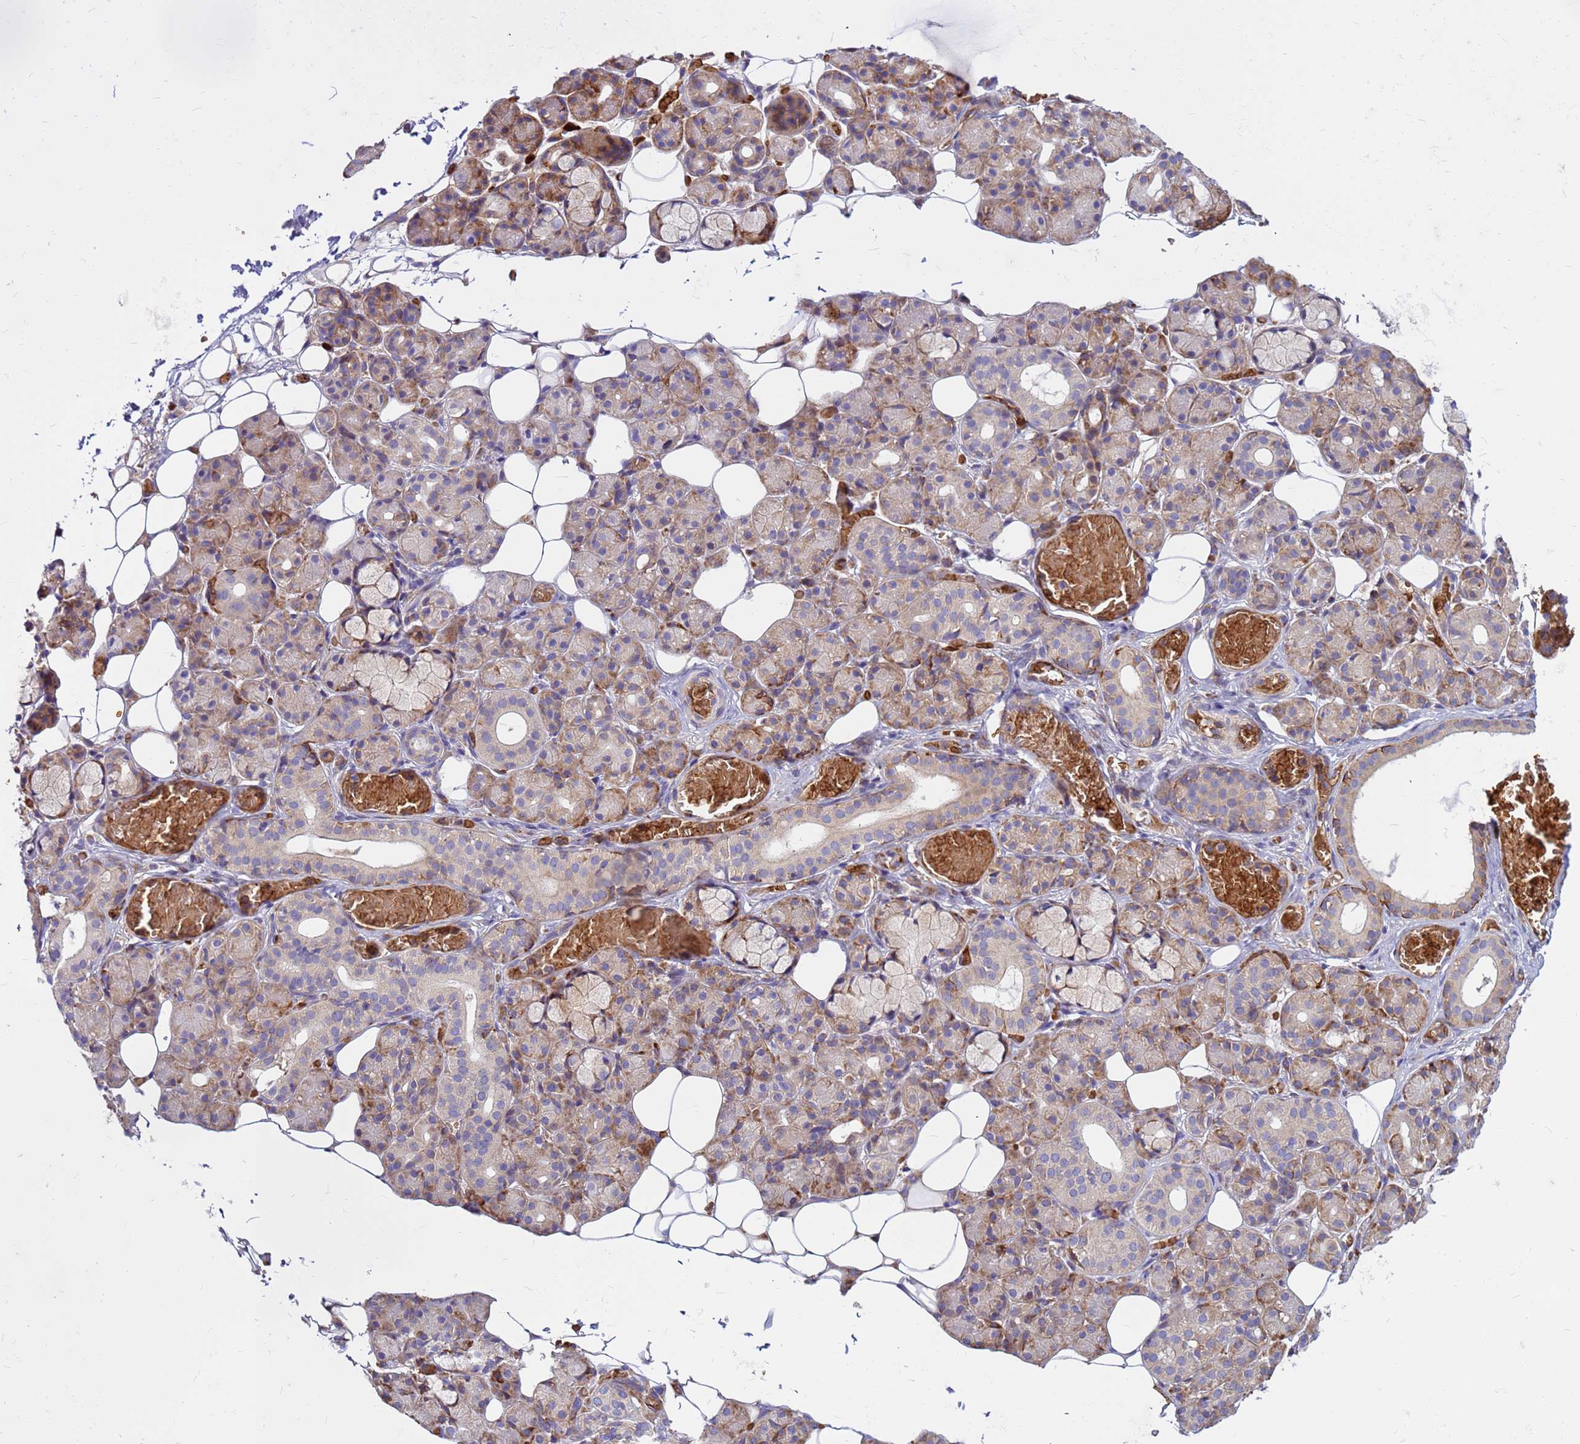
{"staining": {"intensity": "moderate", "quantity": "25%-75%", "location": "cytoplasmic/membranous"}, "tissue": "salivary gland", "cell_type": "Glandular cells", "image_type": "normal", "snomed": [{"axis": "morphology", "description": "Normal tissue, NOS"}, {"axis": "topography", "description": "Salivary gland"}], "caption": "Glandular cells demonstrate moderate cytoplasmic/membranous staining in approximately 25%-75% of cells in benign salivary gland. (brown staining indicates protein expression, while blue staining denotes nuclei).", "gene": "ZNF669", "patient": {"sex": "male", "age": 63}}